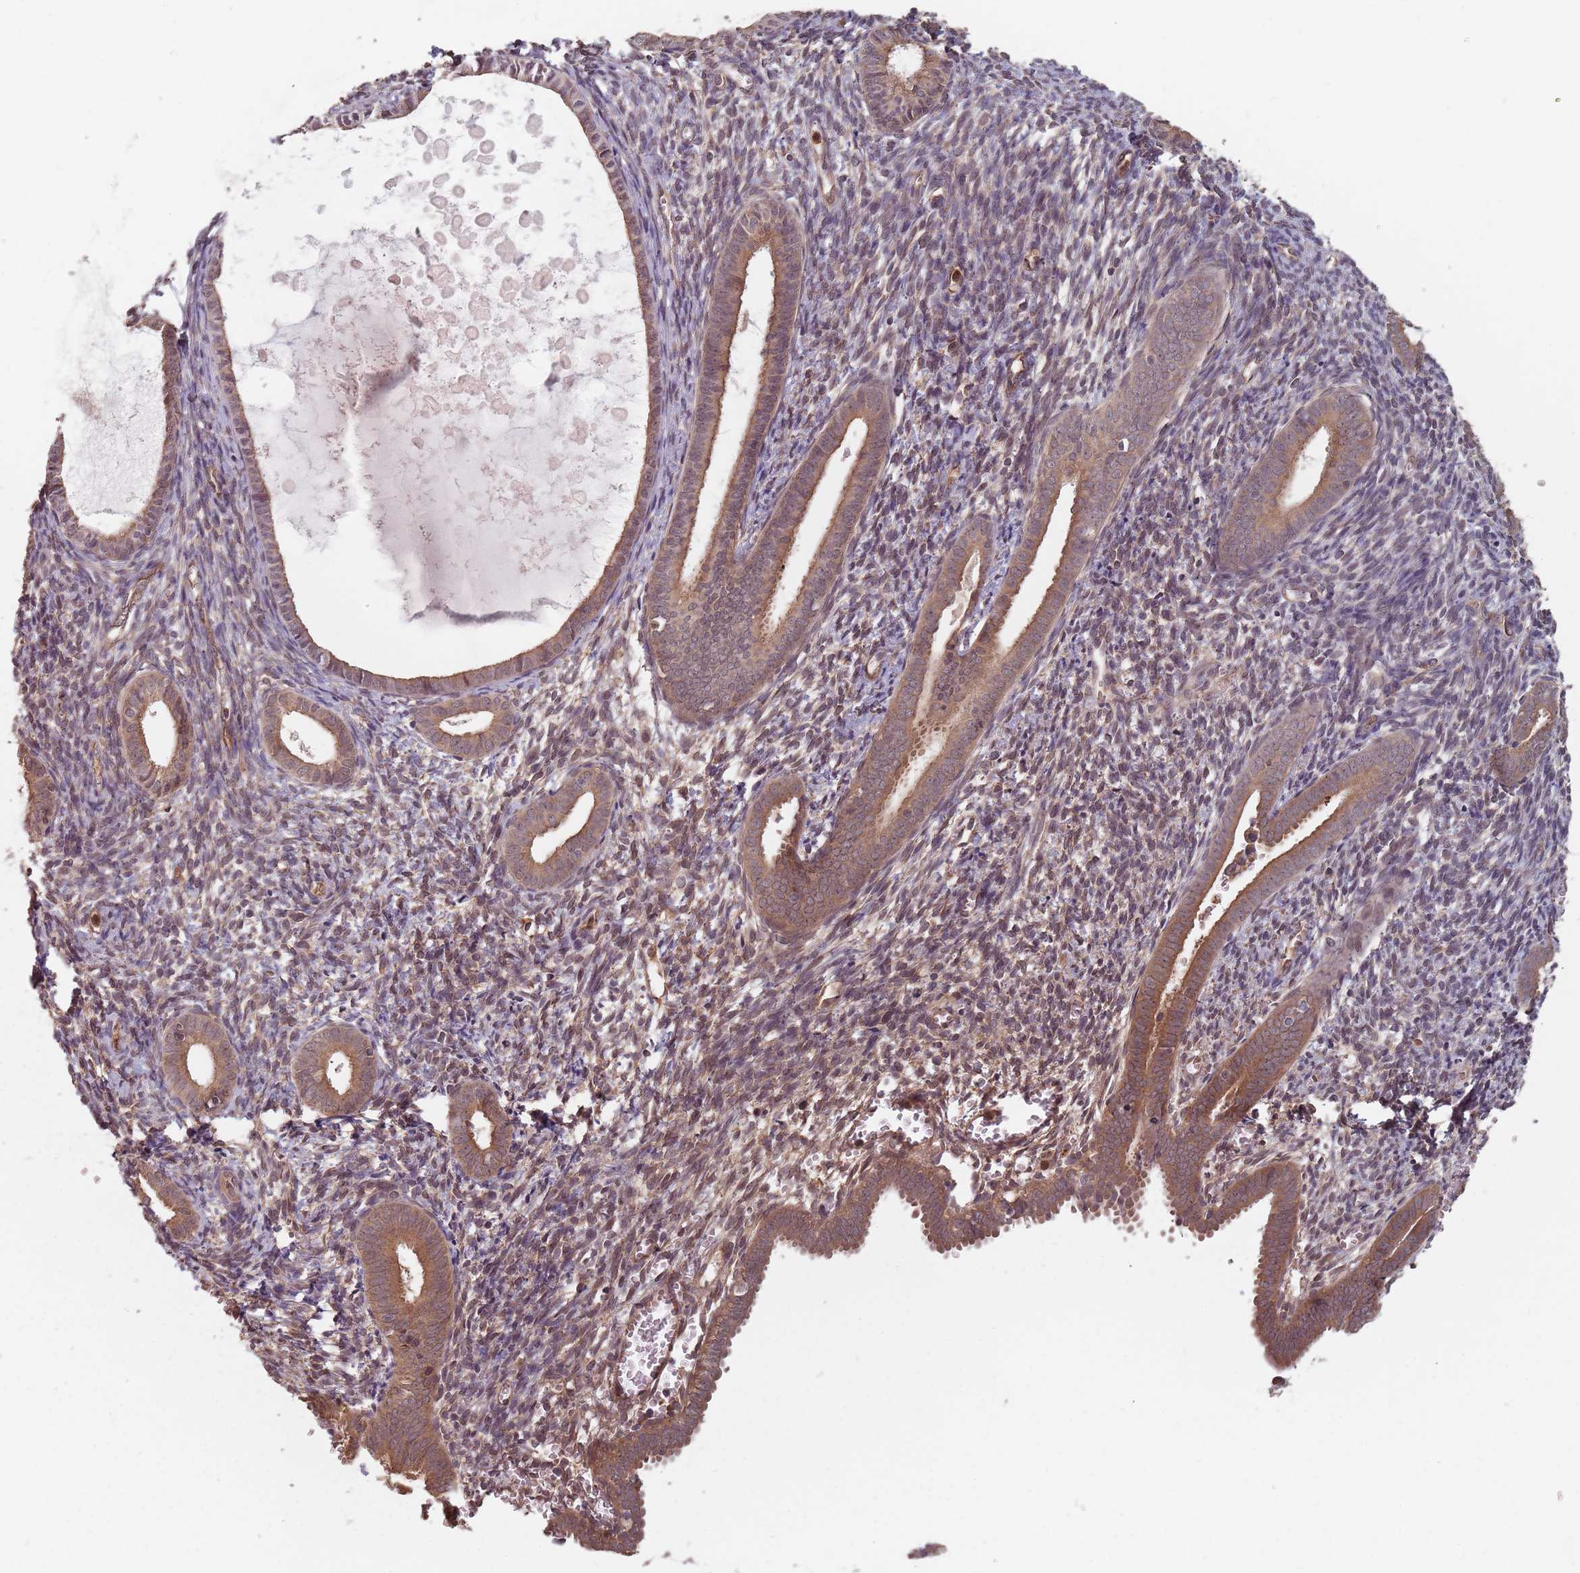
{"staining": {"intensity": "moderate", "quantity": ">75%", "location": "cytoplasmic/membranous"}, "tissue": "endometrial cancer", "cell_type": "Tumor cells", "image_type": "cancer", "snomed": [{"axis": "morphology", "description": "Adenocarcinoma, NOS"}, {"axis": "topography", "description": "Endometrium"}], "caption": "There is medium levels of moderate cytoplasmic/membranous positivity in tumor cells of endometrial cancer, as demonstrated by immunohistochemical staining (brown color).", "gene": "C3orf14", "patient": {"sex": "female", "age": 75}}